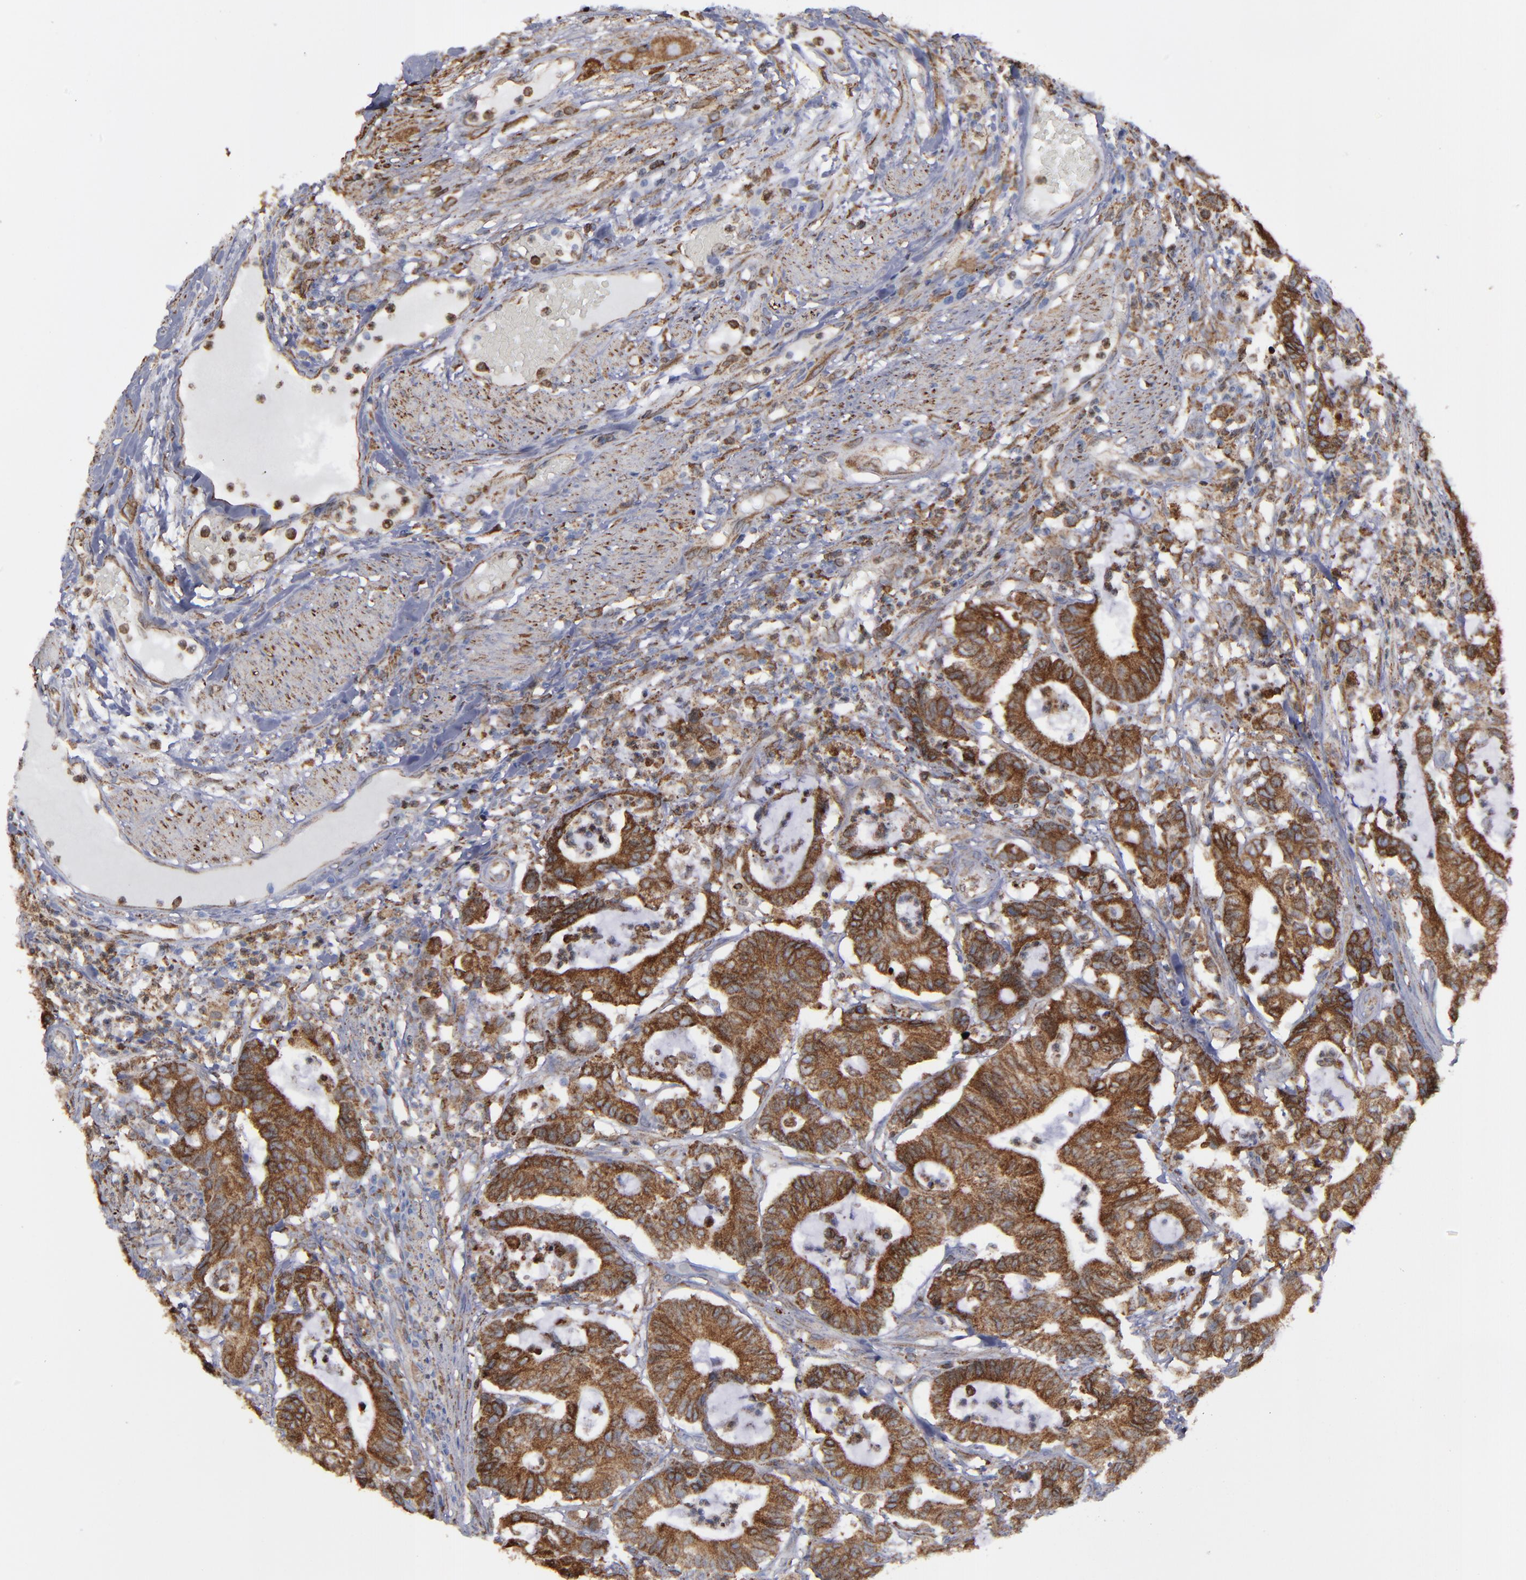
{"staining": {"intensity": "strong", "quantity": ">75%", "location": "cytoplasmic/membranous"}, "tissue": "colorectal cancer", "cell_type": "Tumor cells", "image_type": "cancer", "snomed": [{"axis": "morphology", "description": "Adenocarcinoma, NOS"}, {"axis": "topography", "description": "Colon"}], "caption": "Immunohistochemistry (IHC) (DAB (3,3'-diaminobenzidine)) staining of human adenocarcinoma (colorectal) exhibits strong cytoplasmic/membranous protein positivity in approximately >75% of tumor cells. (Stains: DAB (3,3'-diaminobenzidine) in brown, nuclei in blue, Microscopy: brightfield microscopy at high magnification).", "gene": "ERLIN2", "patient": {"sex": "female", "age": 84}}